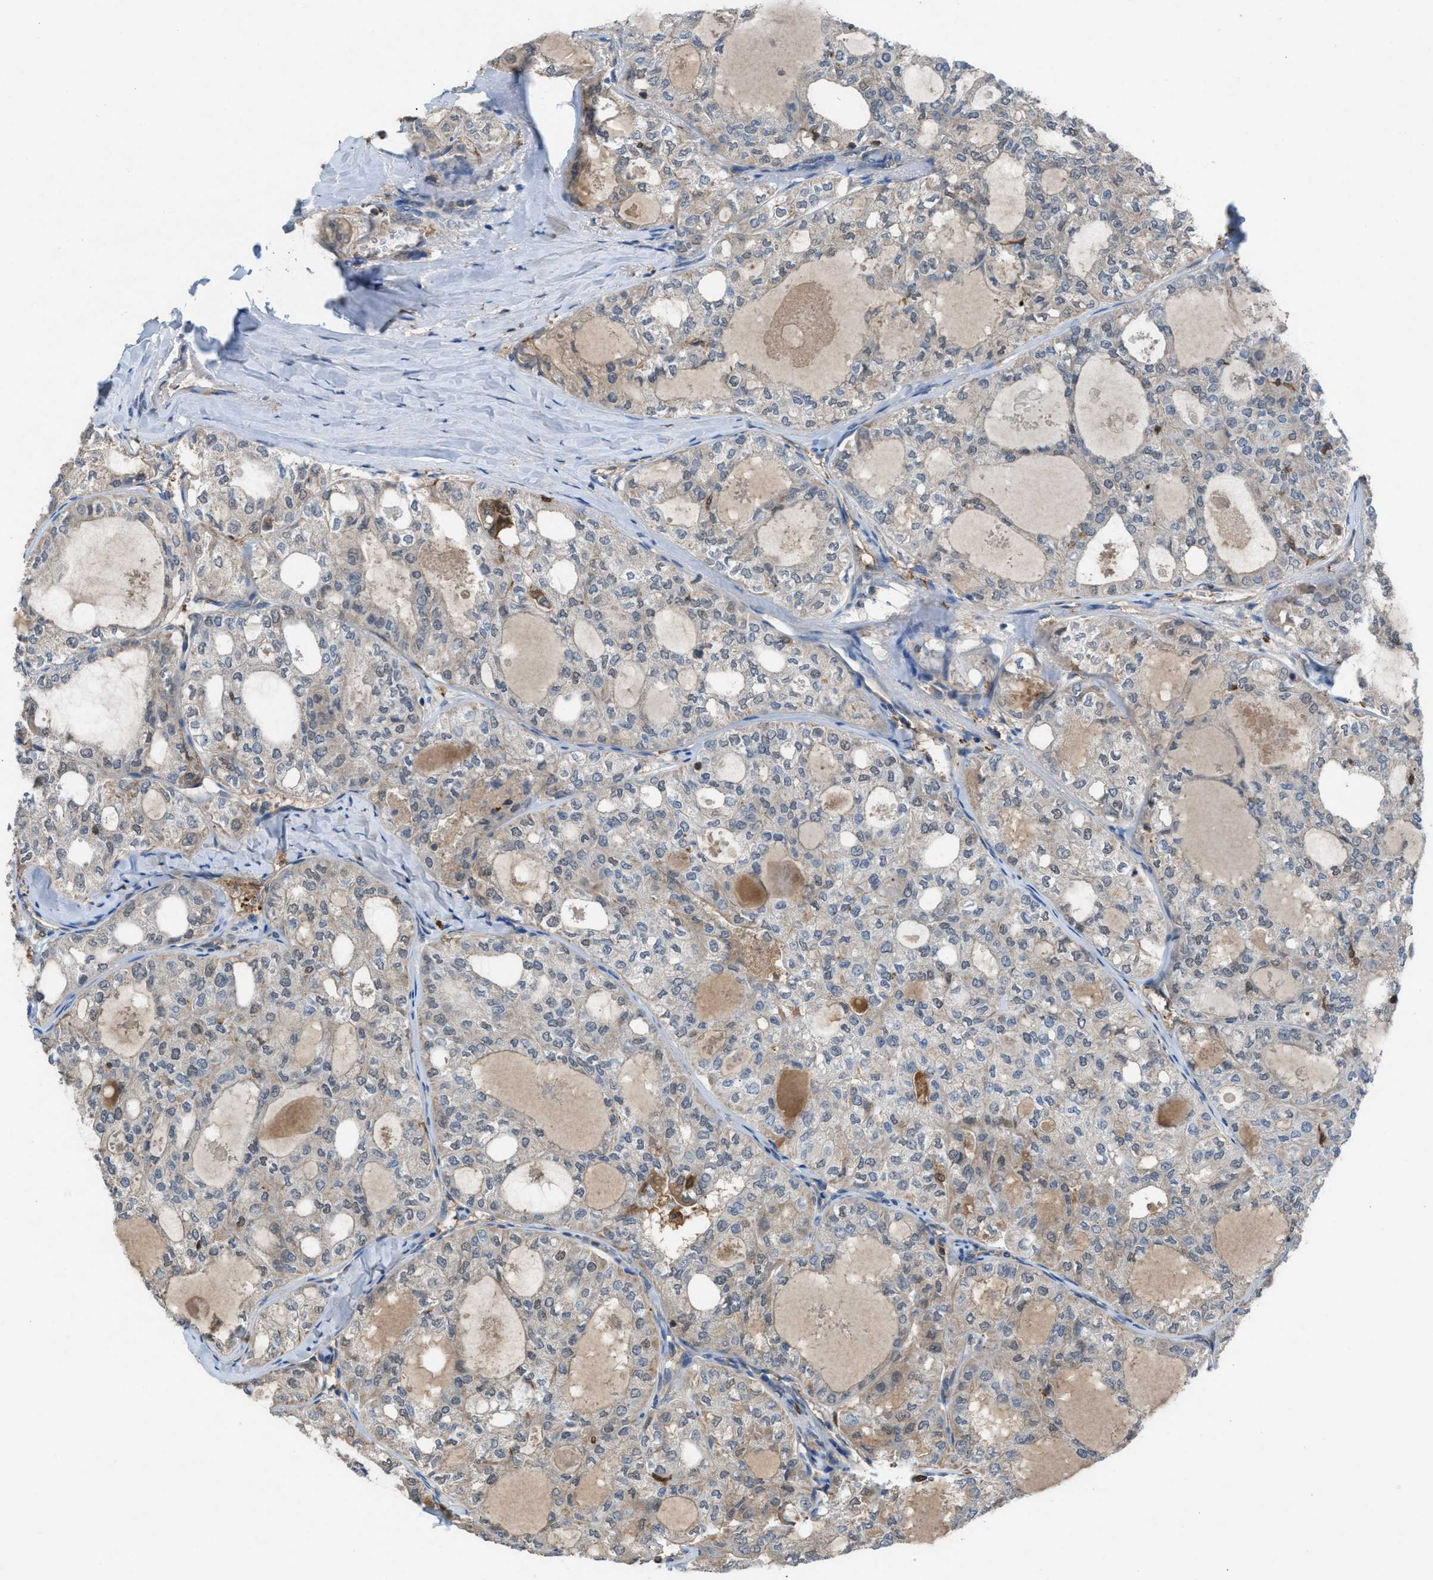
{"staining": {"intensity": "weak", "quantity": "<25%", "location": "cytoplasmic/membranous"}, "tissue": "thyroid cancer", "cell_type": "Tumor cells", "image_type": "cancer", "snomed": [{"axis": "morphology", "description": "Follicular adenoma carcinoma, NOS"}, {"axis": "topography", "description": "Thyroid gland"}], "caption": "Tumor cells show no significant staining in thyroid cancer (follicular adenoma carcinoma). (DAB IHC, high magnification).", "gene": "TPK1", "patient": {"sex": "male", "age": 75}}